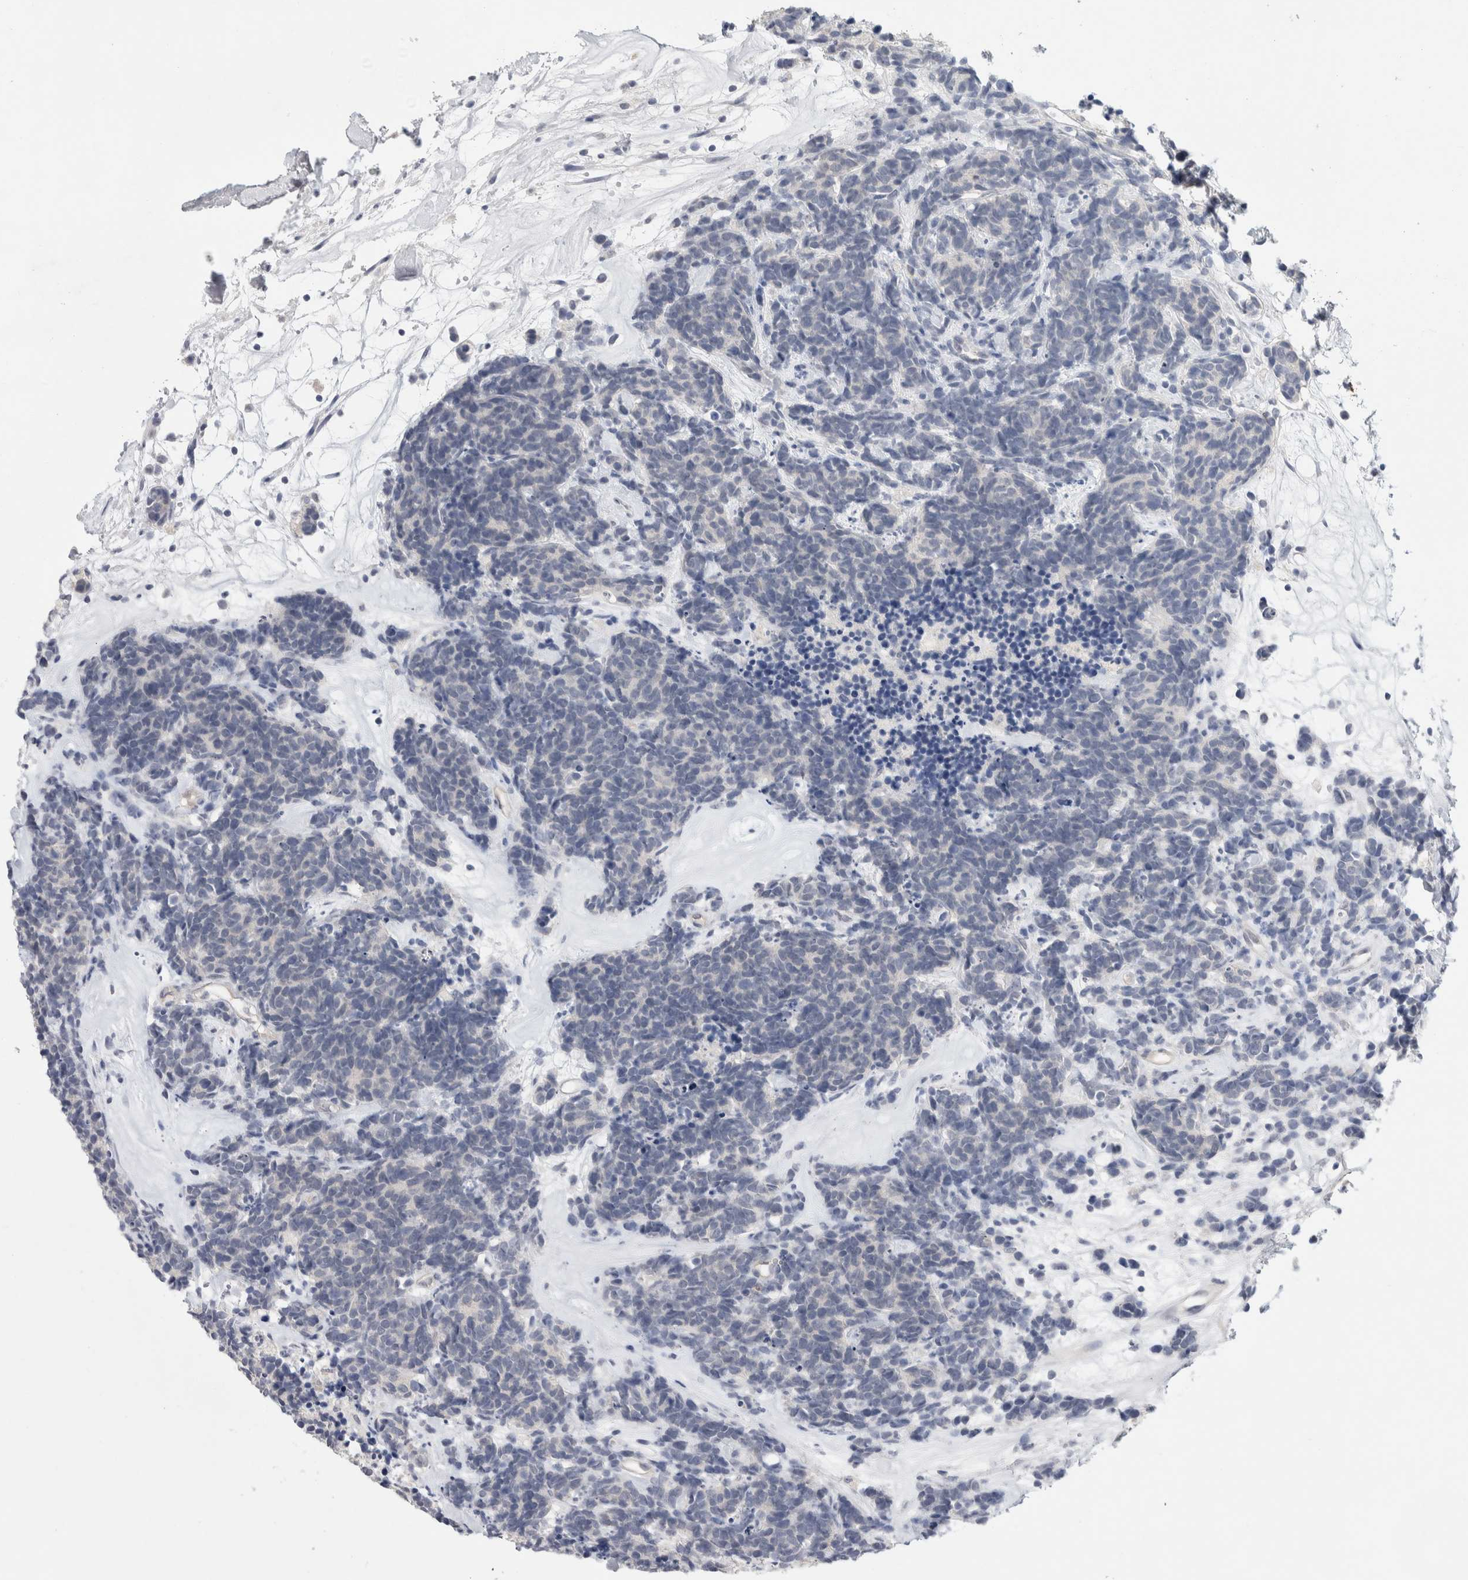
{"staining": {"intensity": "negative", "quantity": "none", "location": "none"}, "tissue": "carcinoid", "cell_type": "Tumor cells", "image_type": "cancer", "snomed": [{"axis": "morphology", "description": "Carcinoma, NOS"}, {"axis": "morphology", "description": "Carcinoid, malignant, NOS"}, {"axis": "topography", "description": "Urinary bladder"}], "caption": "Human carcinoid stained for a protein using immunohistochemistry shows no staining in tumor cells.", "gene": "TONSL", "patient": {"sex": "male", "age": 57}}